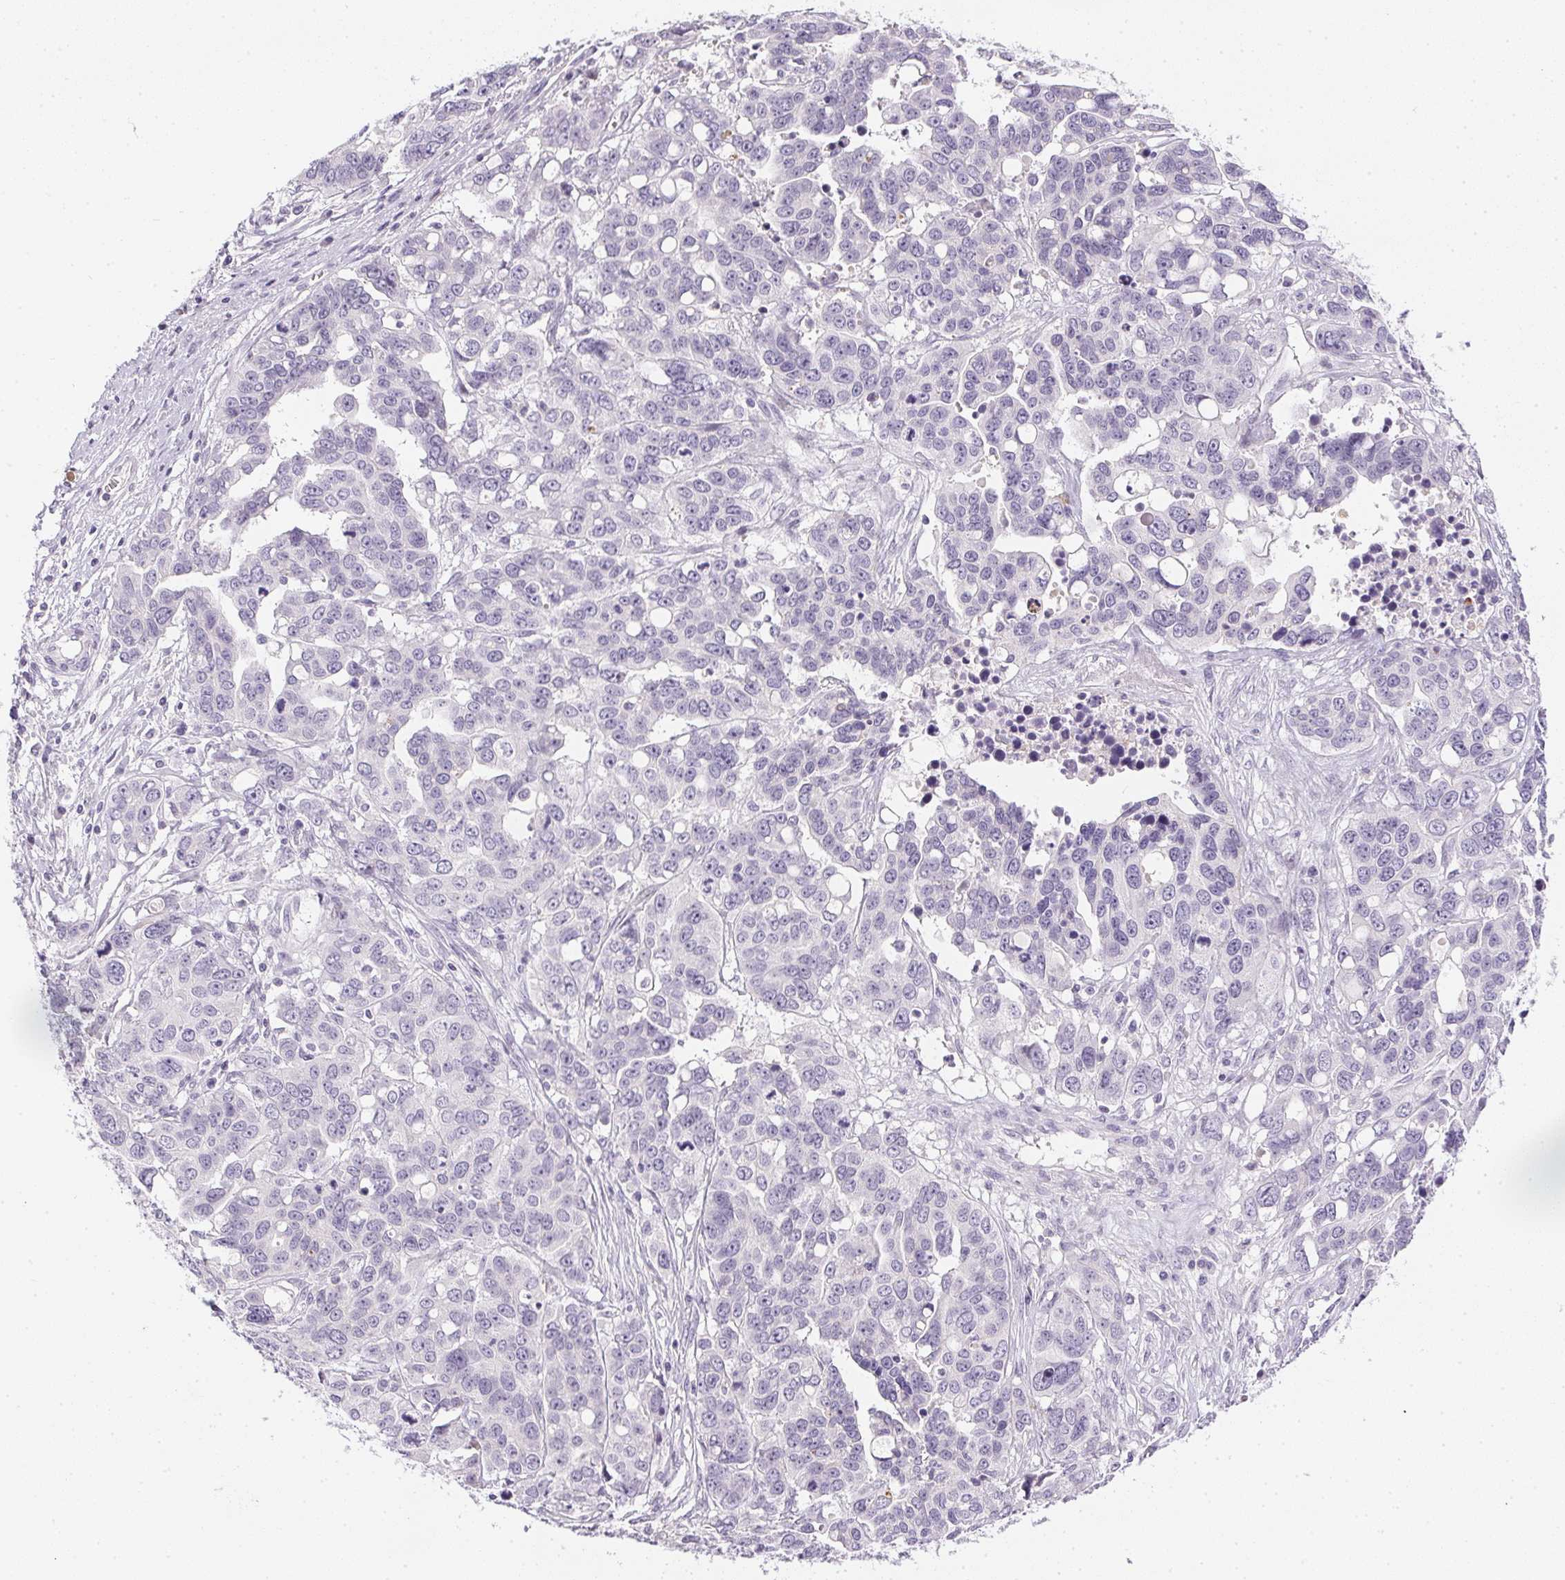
{"staining": {"intensity": "negative", "quantity": "none", "location": "none"}, "tissue": "ovarian cancer", "cell_type": "Tumor cells", "image_type": "cancer", "snomed": [{"axis": "morphology", "description": "Carcinoma, endometroid"}, {"axis": "topography", "description": "Ovary"}], "caption": "High magnification brightfield microscopy of ovarian cancer (endometroid carcinoma) stained with DAB (brown) and counterstained with hematoxylin (blue): tumor cells show no significant expression.", "gene": "GSDMC", "patient": {"sex": "female", "age": 78}}